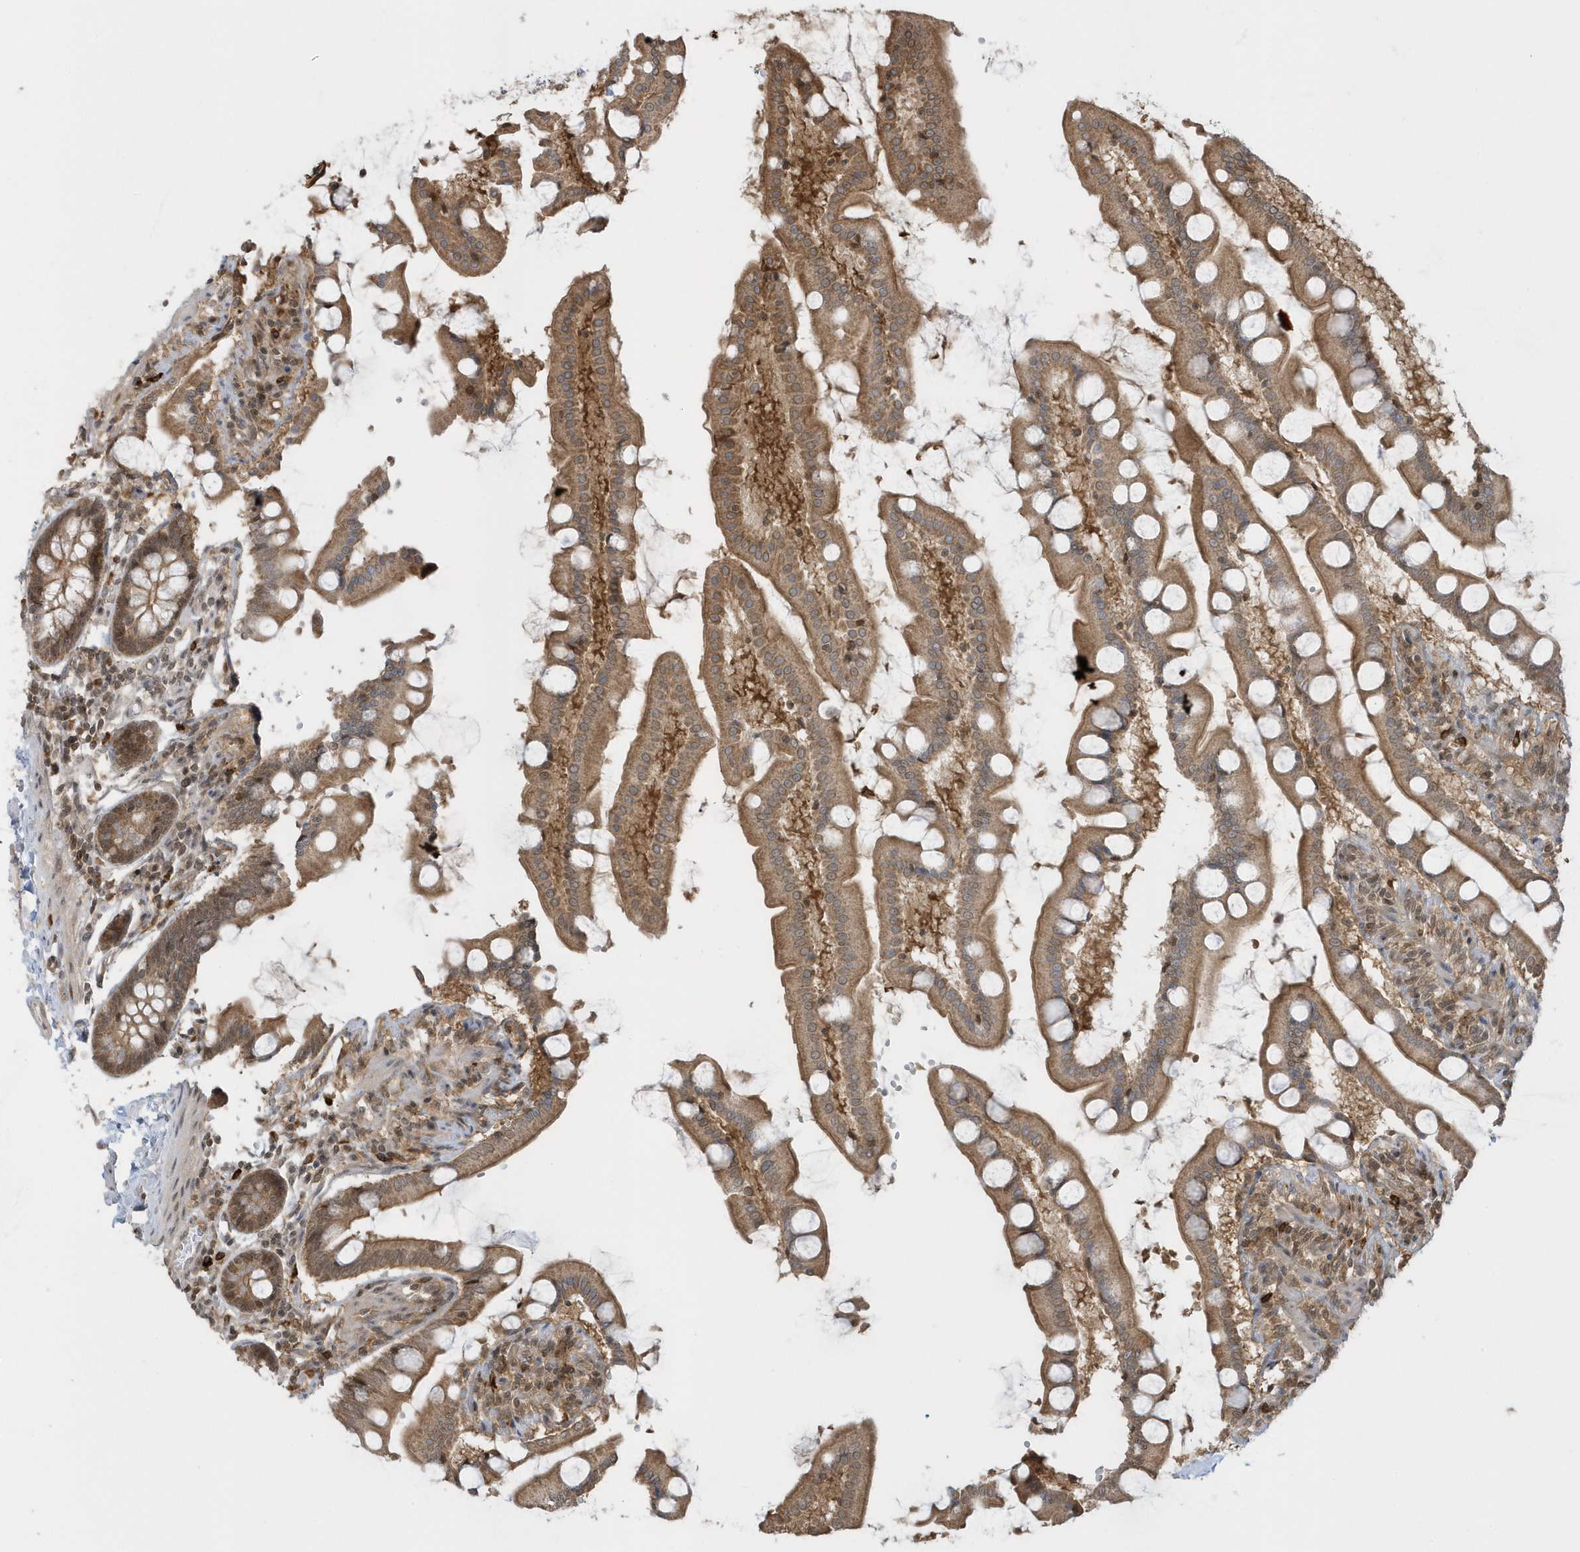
{"staining": {"intensity": "moderate", "quantity": ">75%", "location": "cytoplasmic/membranous"}, "tissue": "small intestine", "cell_type": "Glandular cells", "image_type": "normal", "snomed": [{"axis": "morphology", "description": "Normal tissue, NOS"}, {"axis": "topography", "description": "Small intestine"}], "caption": "Small intestine was stained to show a protein in brown. There is medium levels of moderate cytoplasmic/membranous positivity in about >75% of glandular cells. (Brightfield microscopy of DAB IHC at high magnification).", "gene": "PPP1R7", "patient": {"sex": "male", "age": 41}}